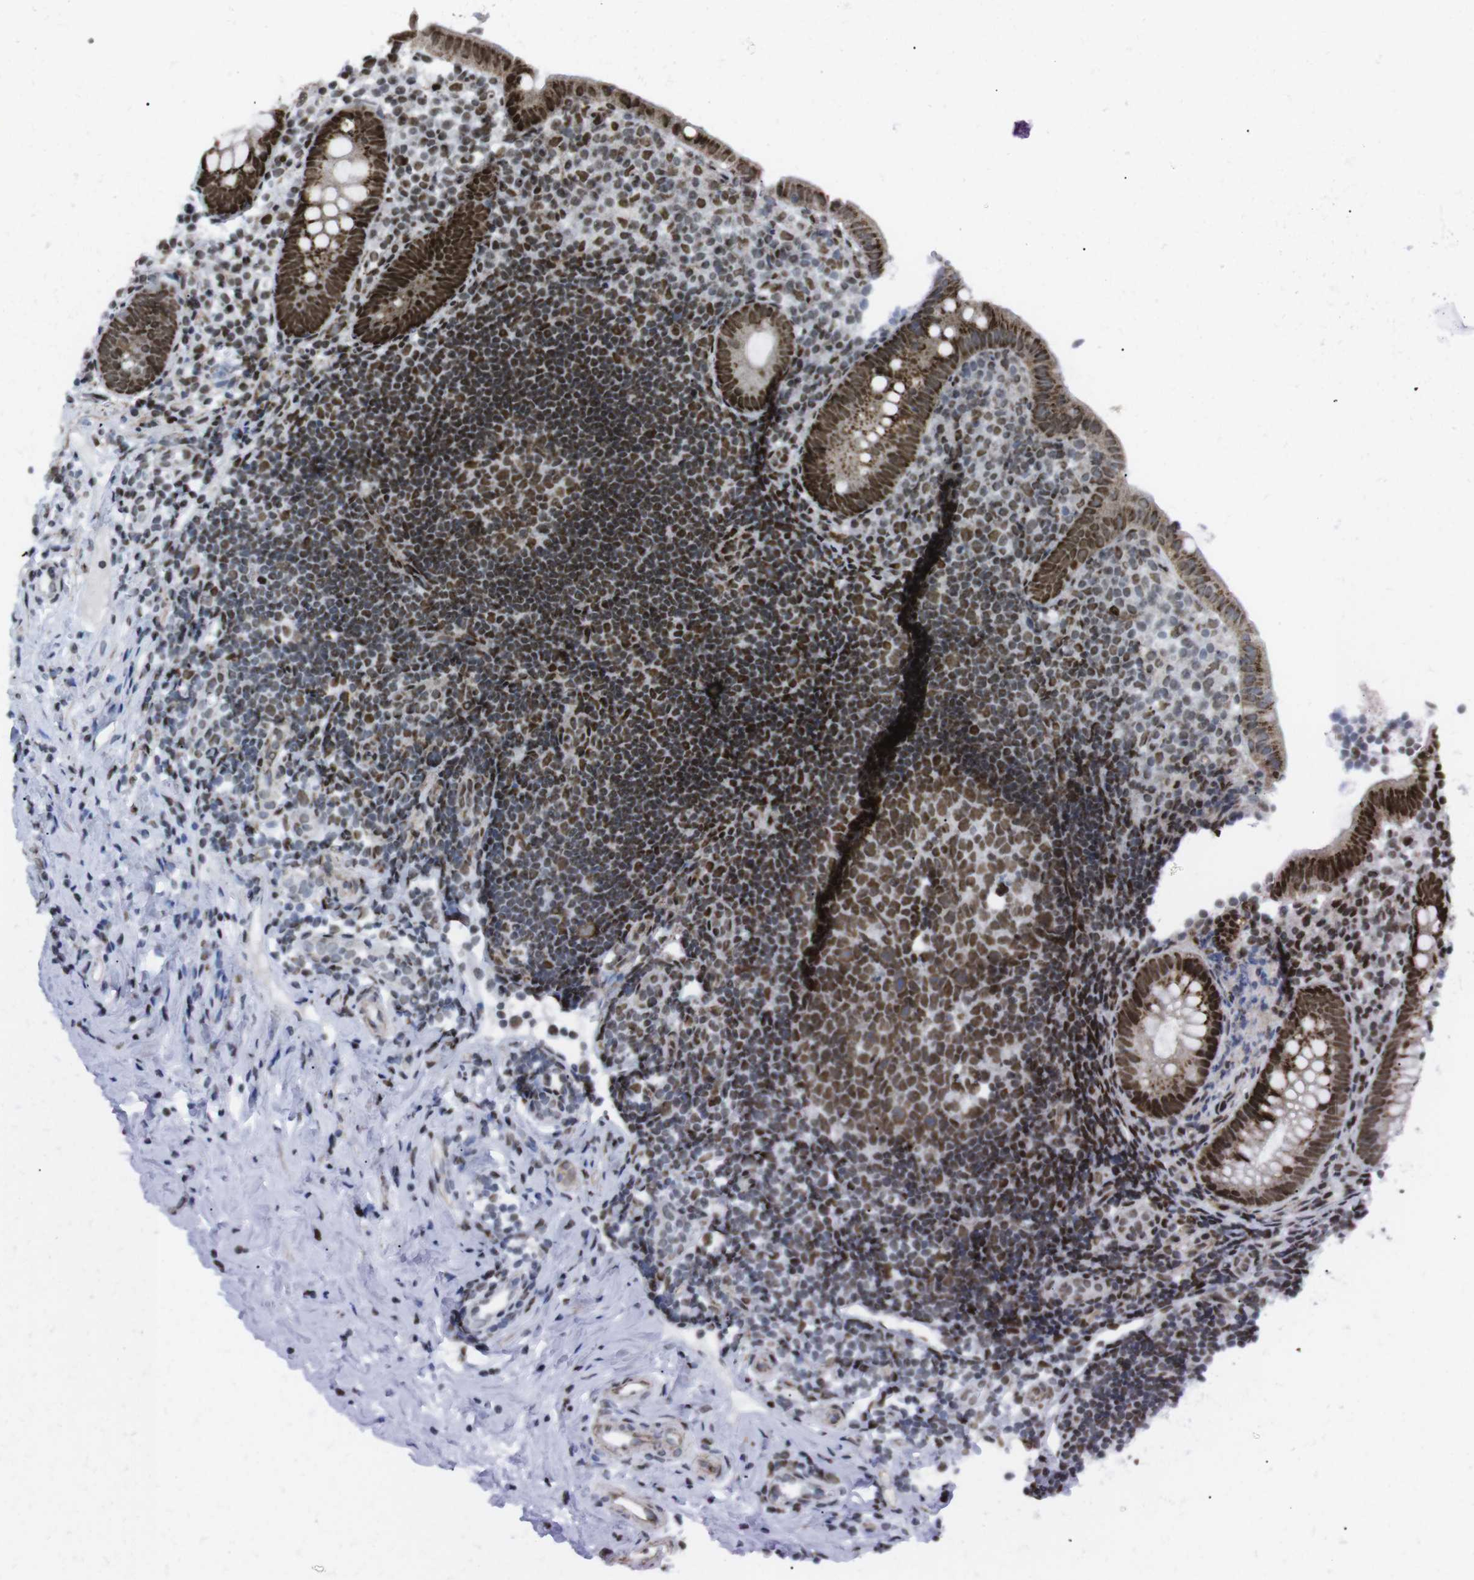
{"staining": {"intensity": "strong", "quantity": ">75%", "location": "cytoplasmic/membranous,nuclear"}, "tissue": "appendix", "cell_type": "Glandular cells", "image_type": "normal", "snomed": [{"axis": "morphology", "description": "Normal tissue, NOS"}, {"axis": "topography", "description": "Appendix"}], "caption": "Appendix stained with a brown dye reveals strong cytoplasmic/membranous,nuclear positive staining in approximately >75% of glandular cells.", "gene": "ARID1A", "patient": {"sex": "female", "age": 20}}